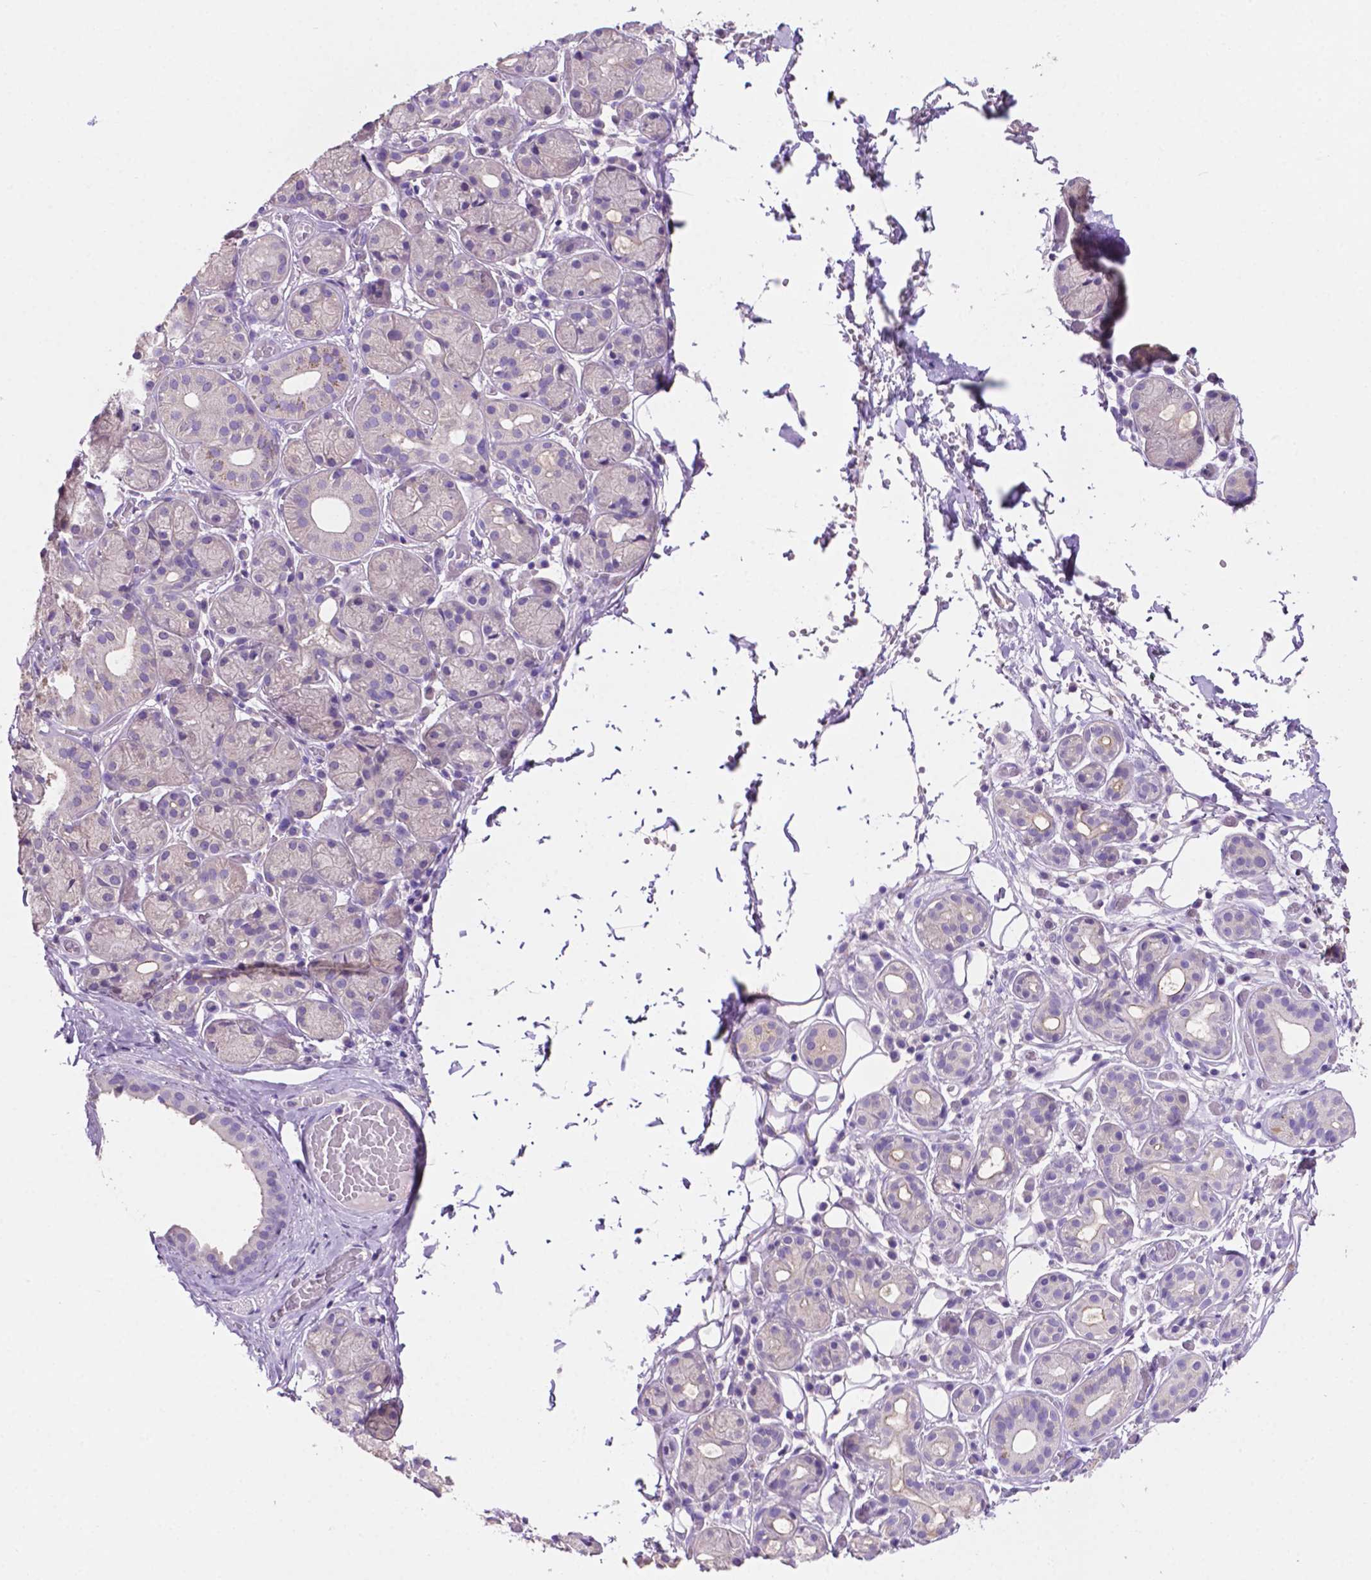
{"staining": {"intensity": "negative", "quantity": "none", "location": "none"}, "tissue": "salivary gland", "cell_type": "Glandular cells", "image_type": "normal", "snomed": [{"axis": "morphology", "description": "Normal tissue, NOS"}, {"axis": "topography", "description": "Salivary gland"}, {"axis": "topography", "description": "Peripheral nerve tissue"}], "caption": "Human salivary gland stained for a protein using immunohistochemistry shows no positivity in glandular cells.", "gene": "PRPS2", "patient": {"sex": "male", "age": 71}}